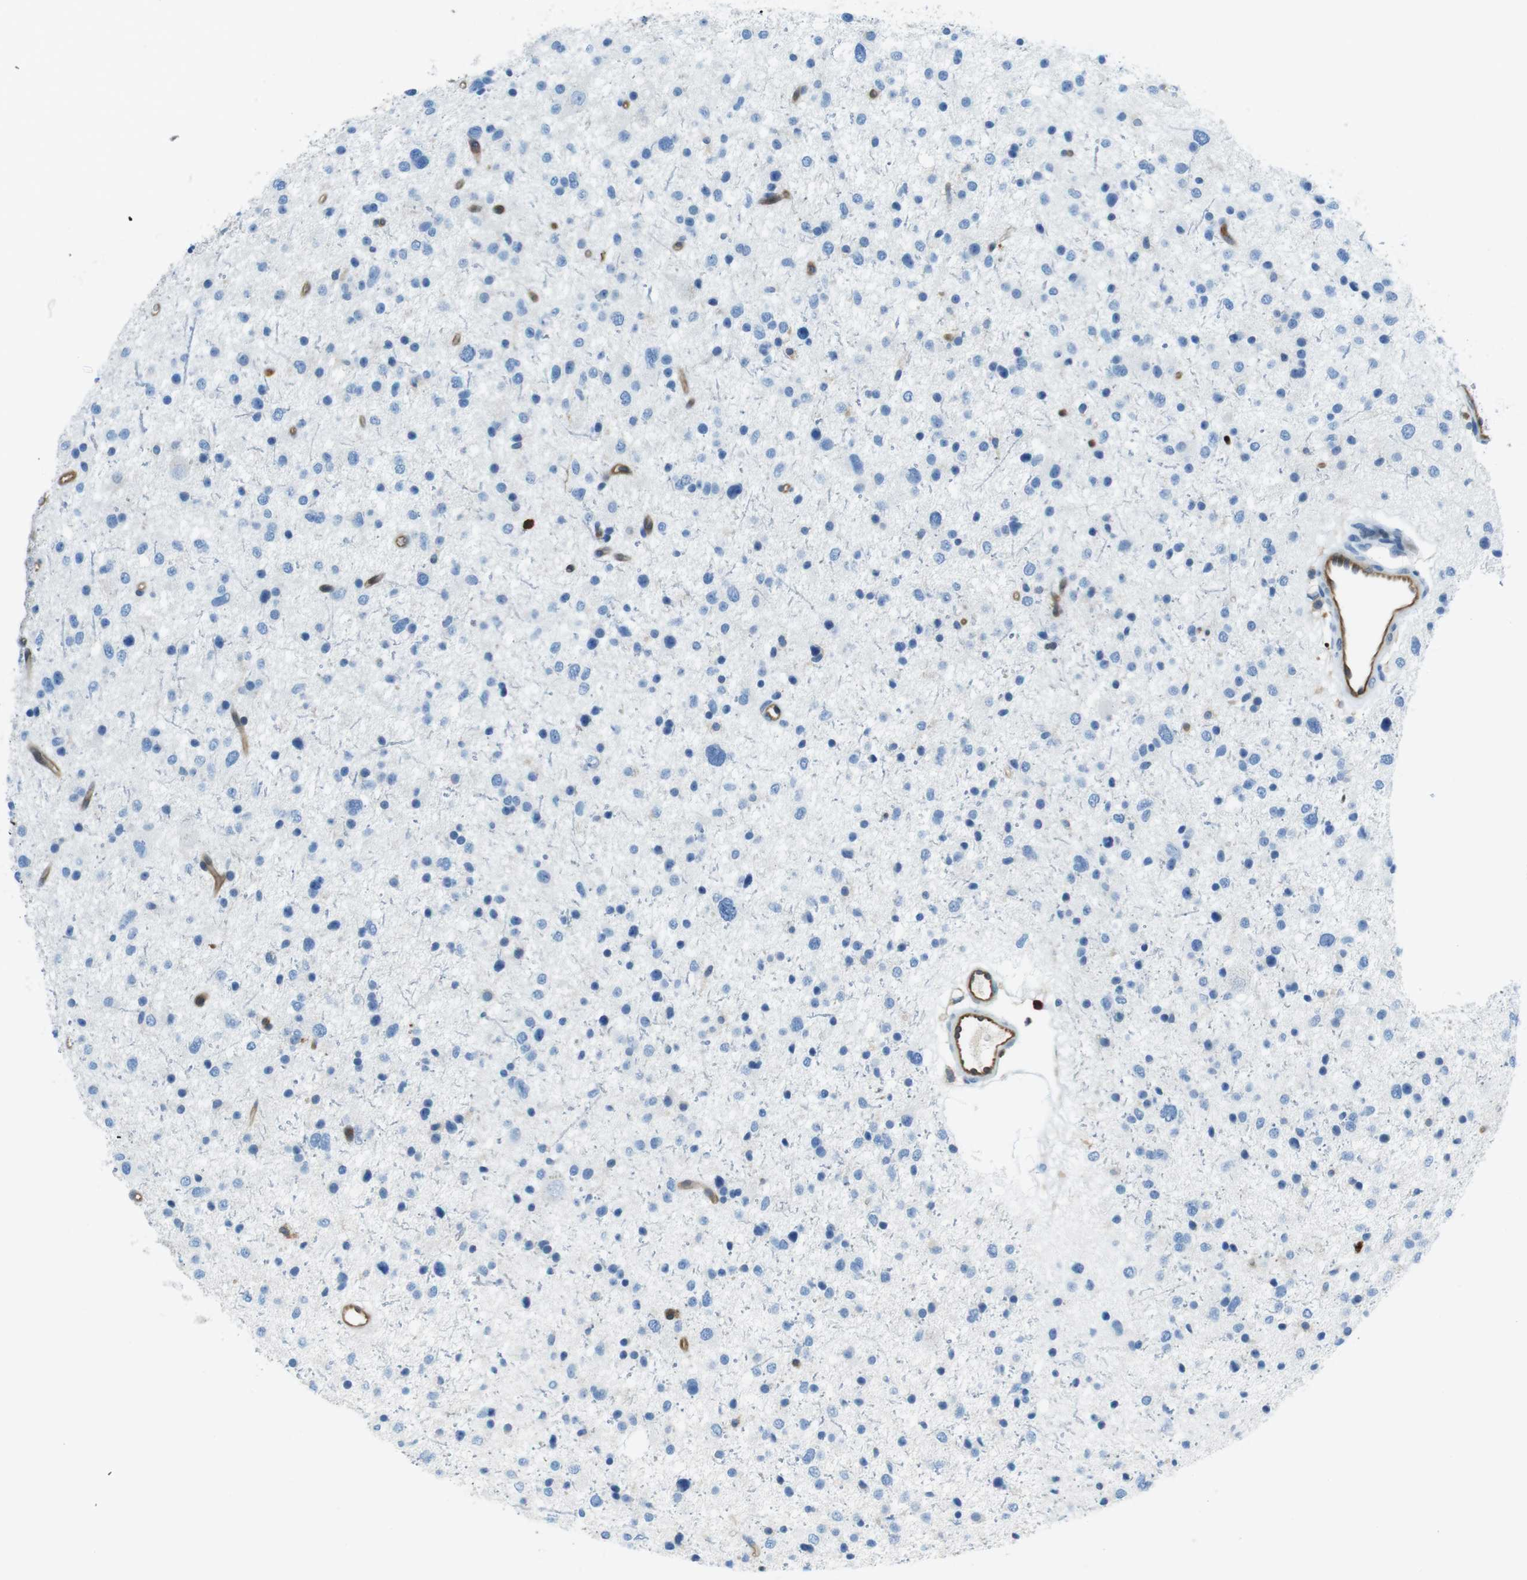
{"staining": {"intensity": "negative", "quantity": "none", "location": "none"}, "tissue": "glioma", "cell_type": "Tumor cells", "image_type": "cancer", "snomed": [{"axis": "morphology", "description": "Glioma, malignant, Low grade"}, {"axis": "topography", "description": "Brain"}], "caption": "High power microscopy histopathology image of an IHC micrograph of glioma, revealing no significant staining in tumor cells.", "gene": "TES", "patient": {"sex": "female", "age": 37}}